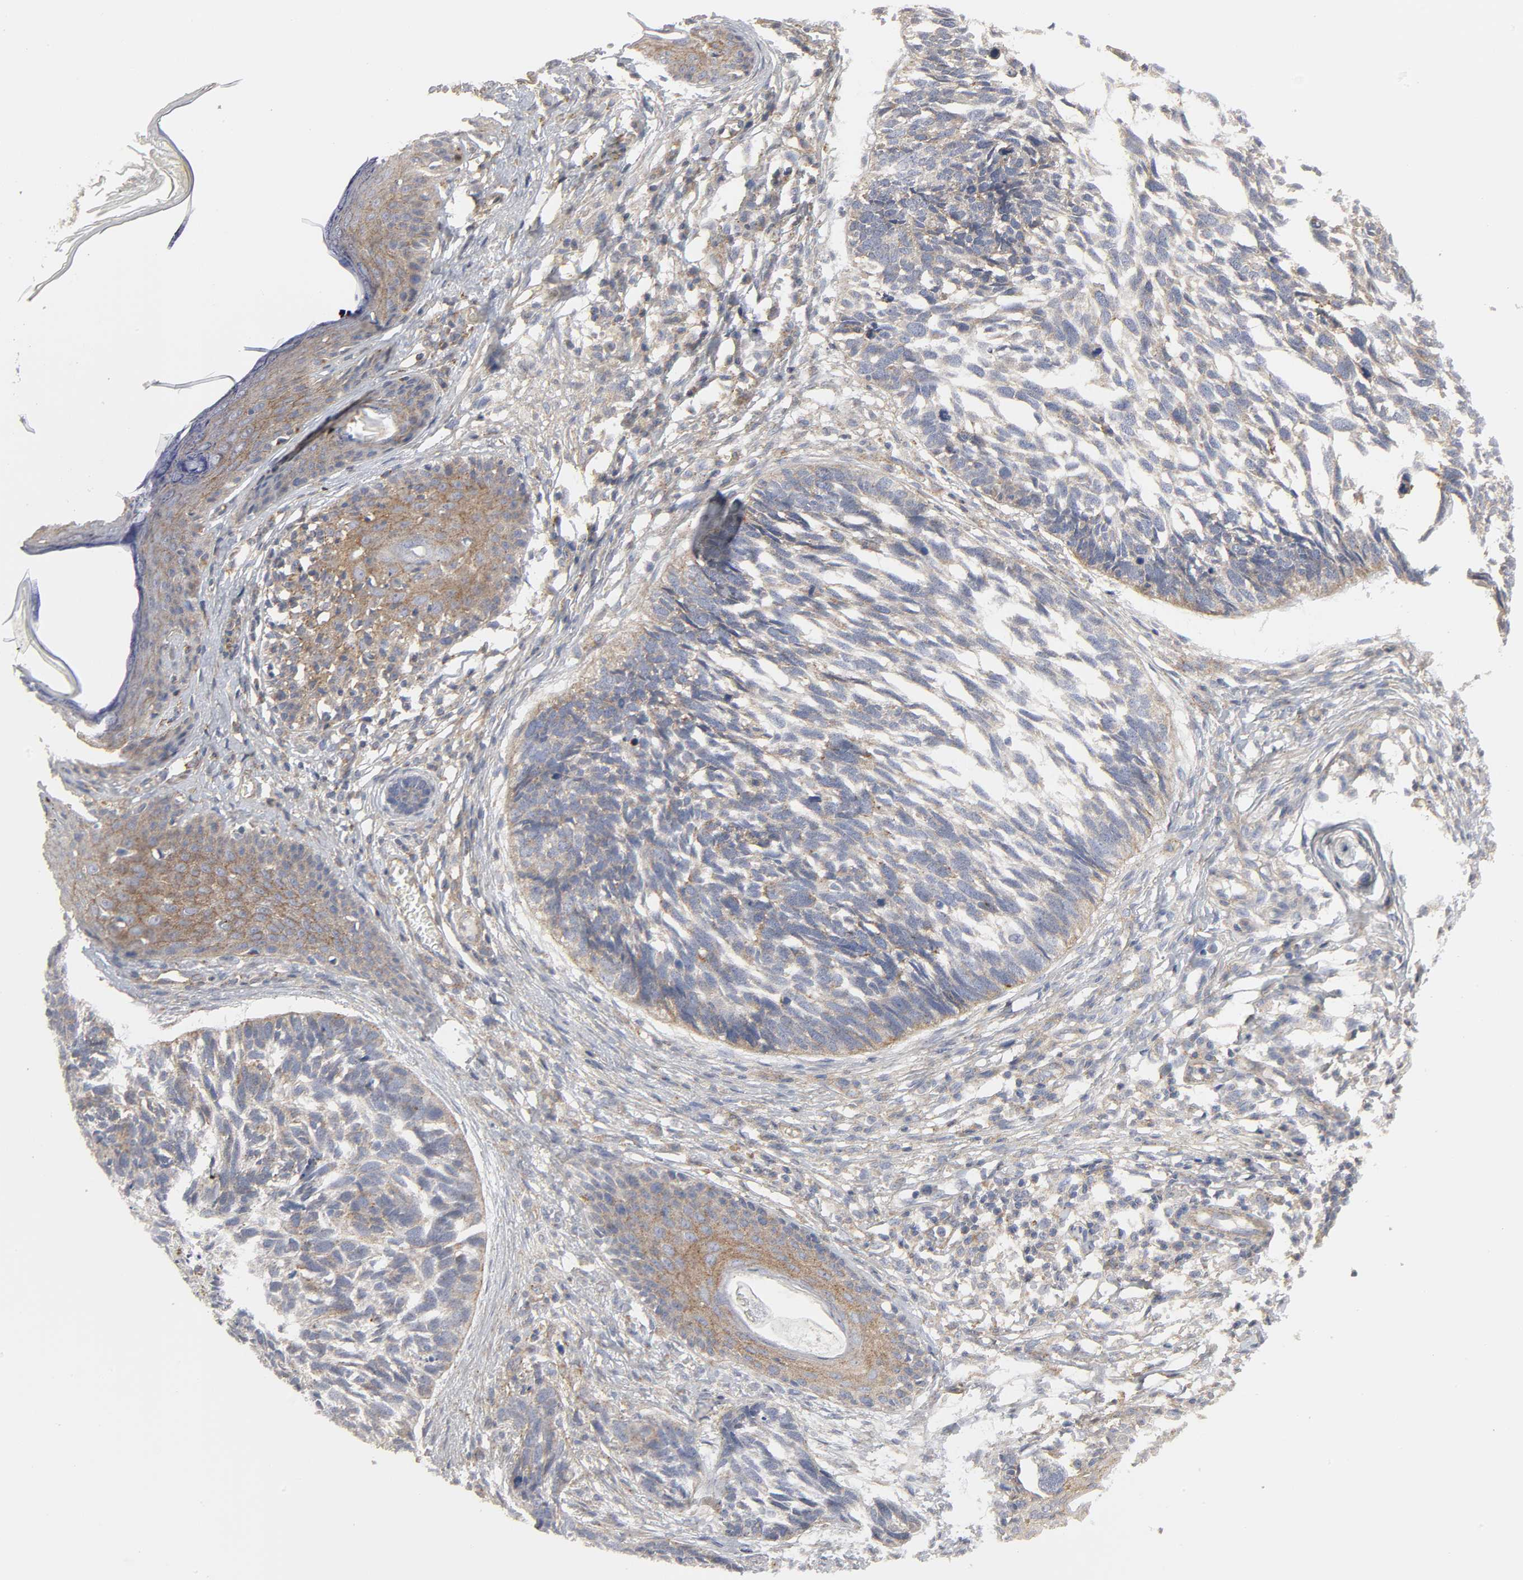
{"staining": {"intensity": "moderate", "quantity": "25%-75%", "location": "cytoplasmic/membranous"}, "tissue": "skin cancer", "cell_type": "Tumor cells", "image_type": "cancer", "snomed": [{"axis": "morphology", "description": "Basal cell carcinoma"}, {"axis": "topography", "description": "Skin"}], "caption": "Immunohistochemical staining of basal cell carcinoma (skin) exhibits medium levels of moderate cytoplasmic/membranous protein staining in about 25%-75% of tumor cells.", "gene": "SH3GLB1", "patient": {"sex": "male", "age": 63}}